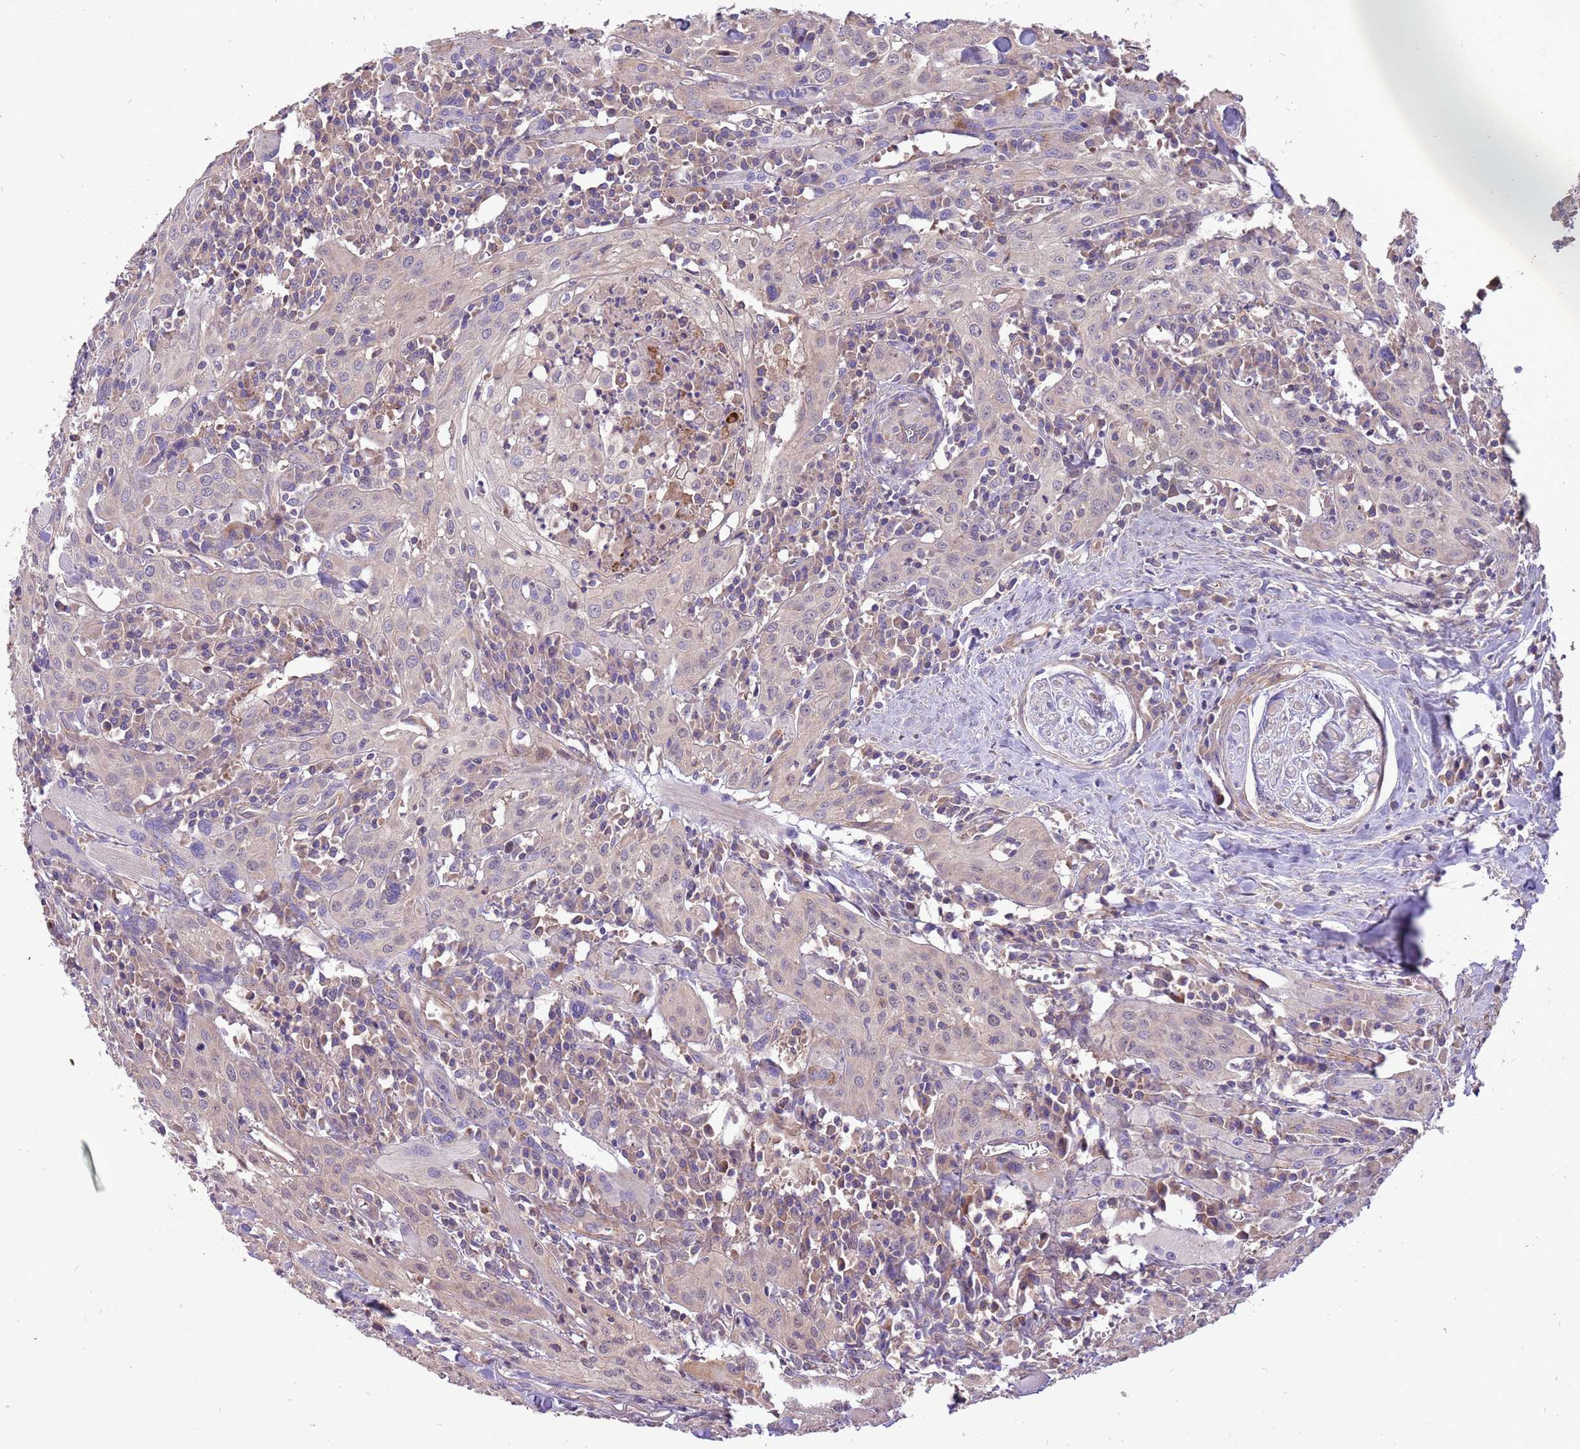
{"staining": {"intensity": "weak", "quantity": "<25%", "location": "cytoplasmic/membranous"}, "tissue": "head and neck cancer", "cell_type": "Tumor cells", "image_type": "cancer", "snomed": [{"axis": "morphology", "description": "Squamous cell carcinoma, NOS"}, {"axis": "topography", "description": "Oral tissue"}, {"axis": "topography", "description": "Head-Neck"}], "caption": "Micrograph shows no significant protein positivity in tumor cells of squamous cell carcinoma (head and neck). (Stains: DAB (3,3'-diaminobenzidine) immunohistochemistry with hematoxylin counter stain, Microscopy: brightfield microscopy at high magnification).", "gene": "WASHC4", "patient": {"sex": "female", "age": 70}}